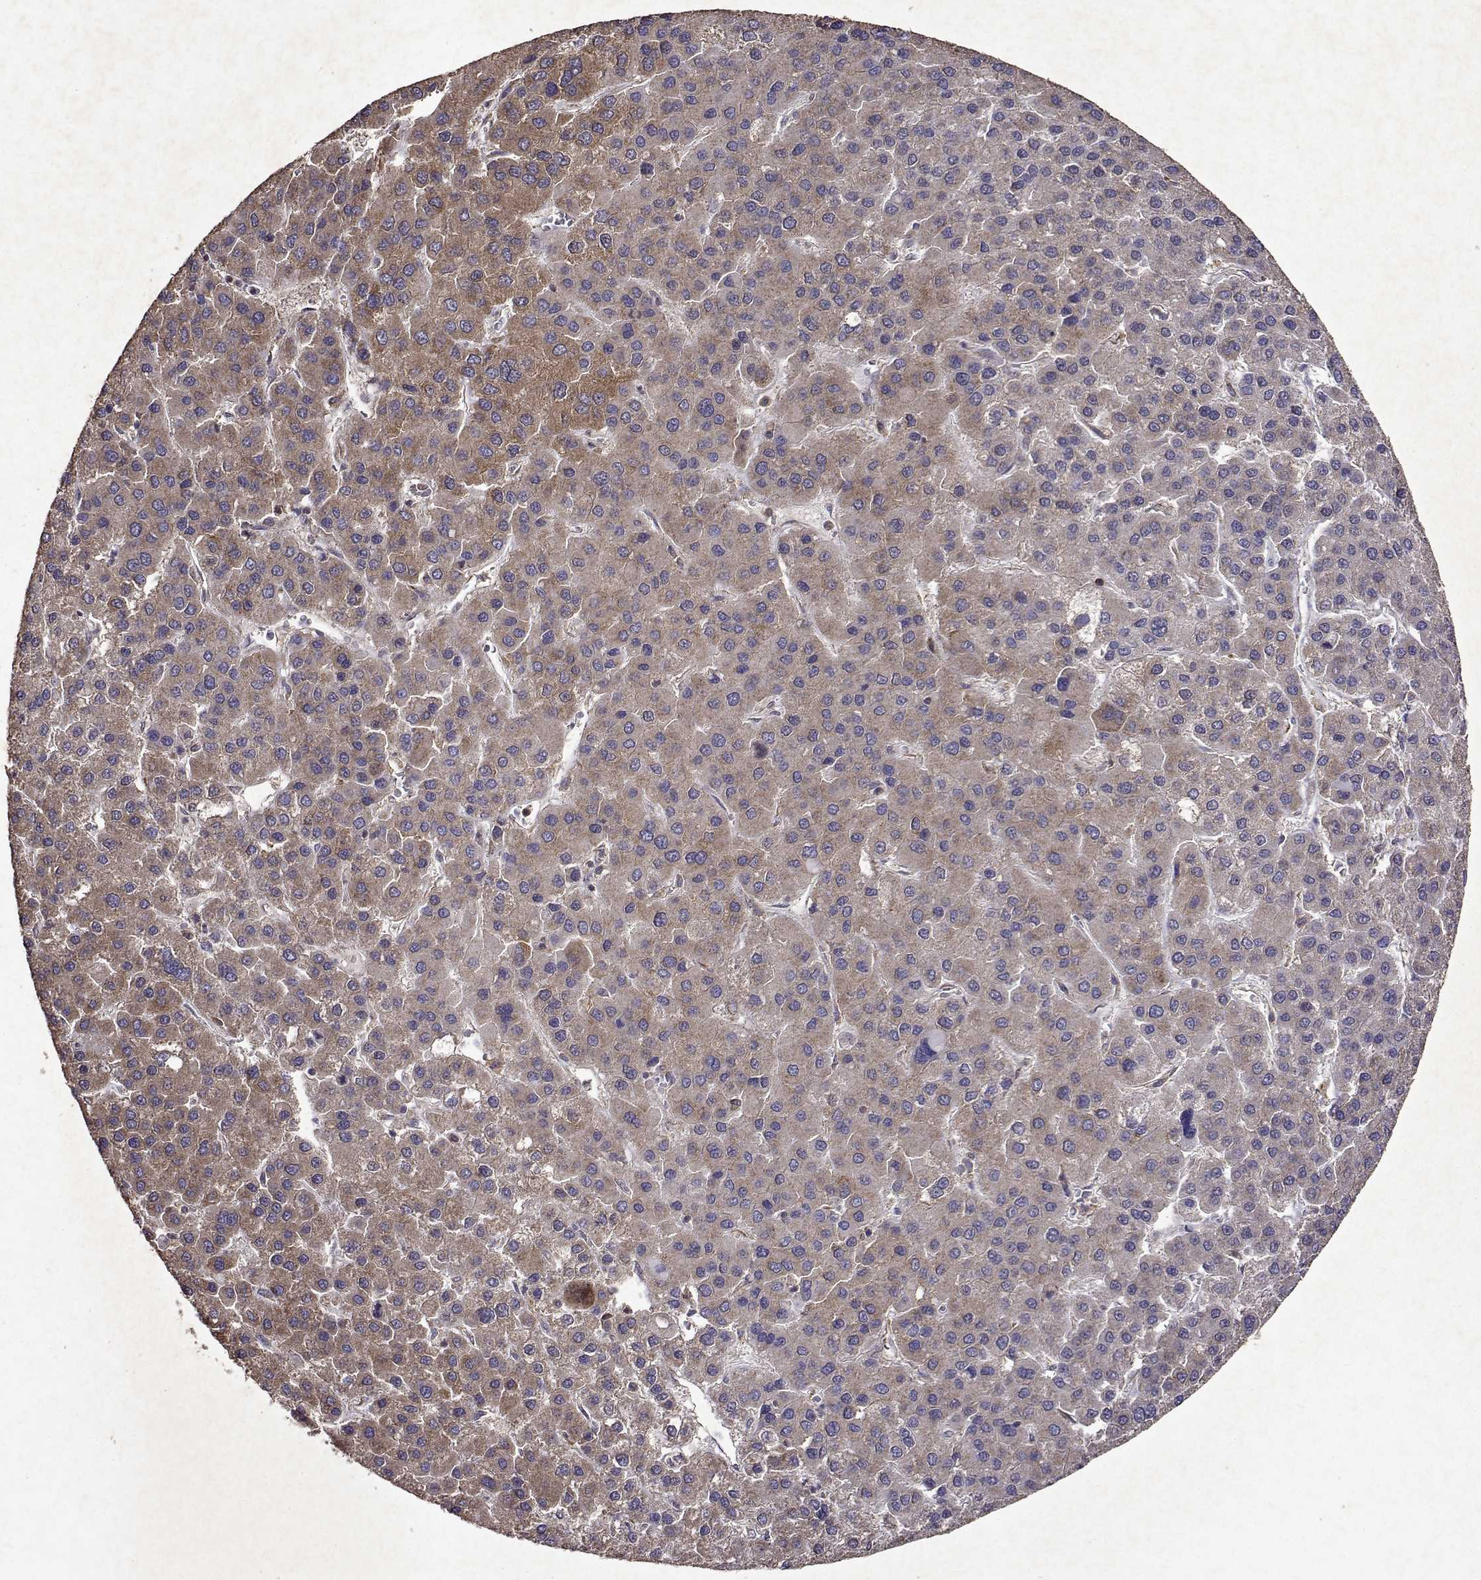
{"staining": {"intensity": "weak", "quantity": "25%-75%", "location": "cytoplasmic/membranous"}, "tissue": "liver cancer", "cell_type": "Tumor cells", "image_type": "cancer", "snomed": [{"axis": "morphology", "description": "Carcinoma, Hepatocellular, NOS"}, {"axis": "topography", "description": "Liver"}], "caption": "Human hepatocellular carcinoma (liver) stained with a brown dye shows weak cytoplasmic/membranous positive expression in about 25%-75% of tumor cells.", "gene": "TARBP2", "patient": {"sex": "female", "age": 41}}